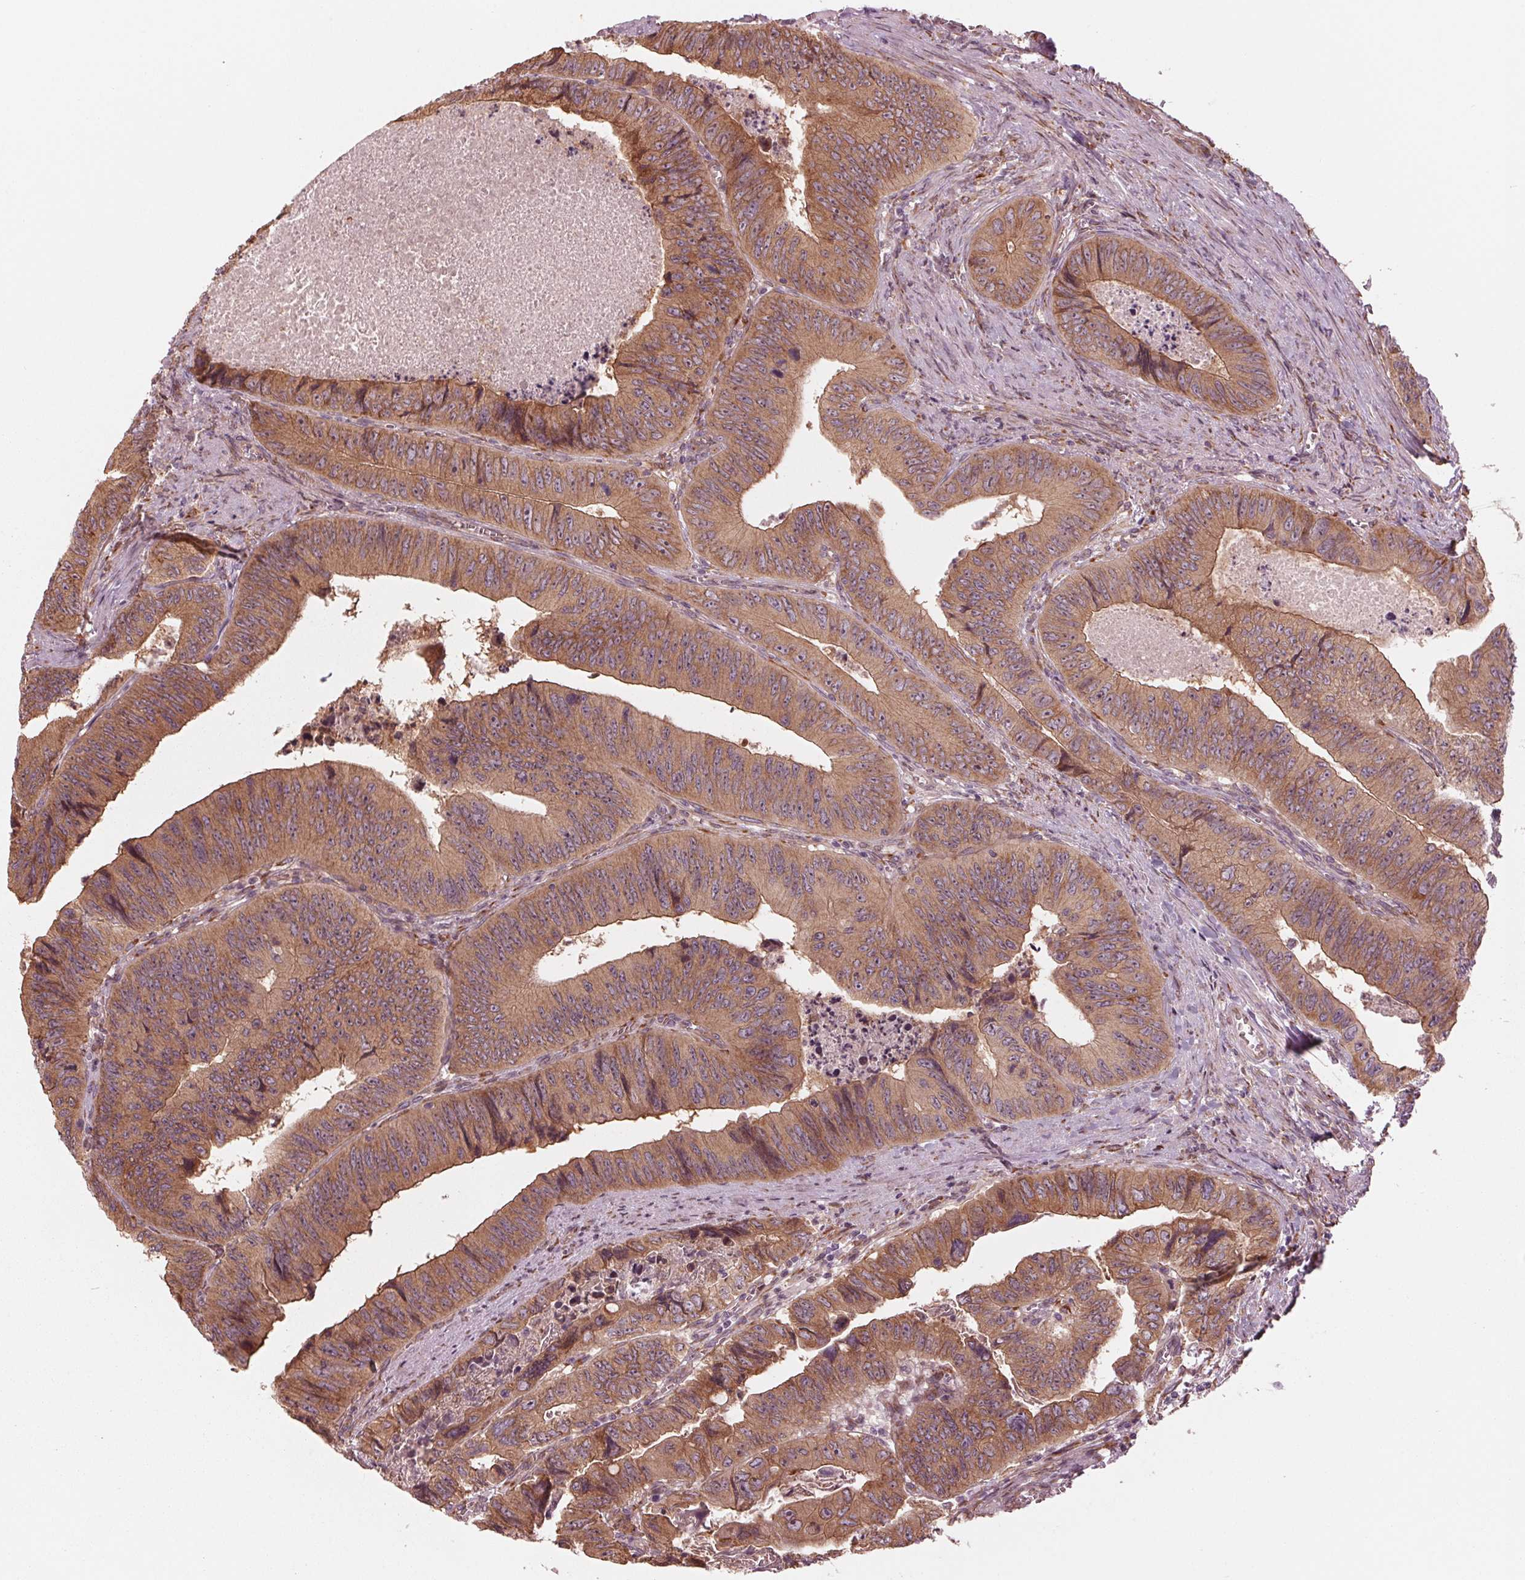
{"staining": {"intensity": "moderate", "quantity": ">75%", "location": "cytoplasmic/membranous"}, "tissue": "colorectal cancer", "cell_type": "Tumor cells", "image_type": "cancer", "snomed": [{"axis": "morphology", "description": "Adenocarcinoma, NOS"}, {"axis": "topography", "description": "Colon"}], "caption": "A brown stain labels moderate cytoplasmic/membranous expression of a protein in human colorectal cancer (adenocarcinoma) tumor cells.", "gene": "CMIP", "patient": {"sex": "female", "age": 84}}